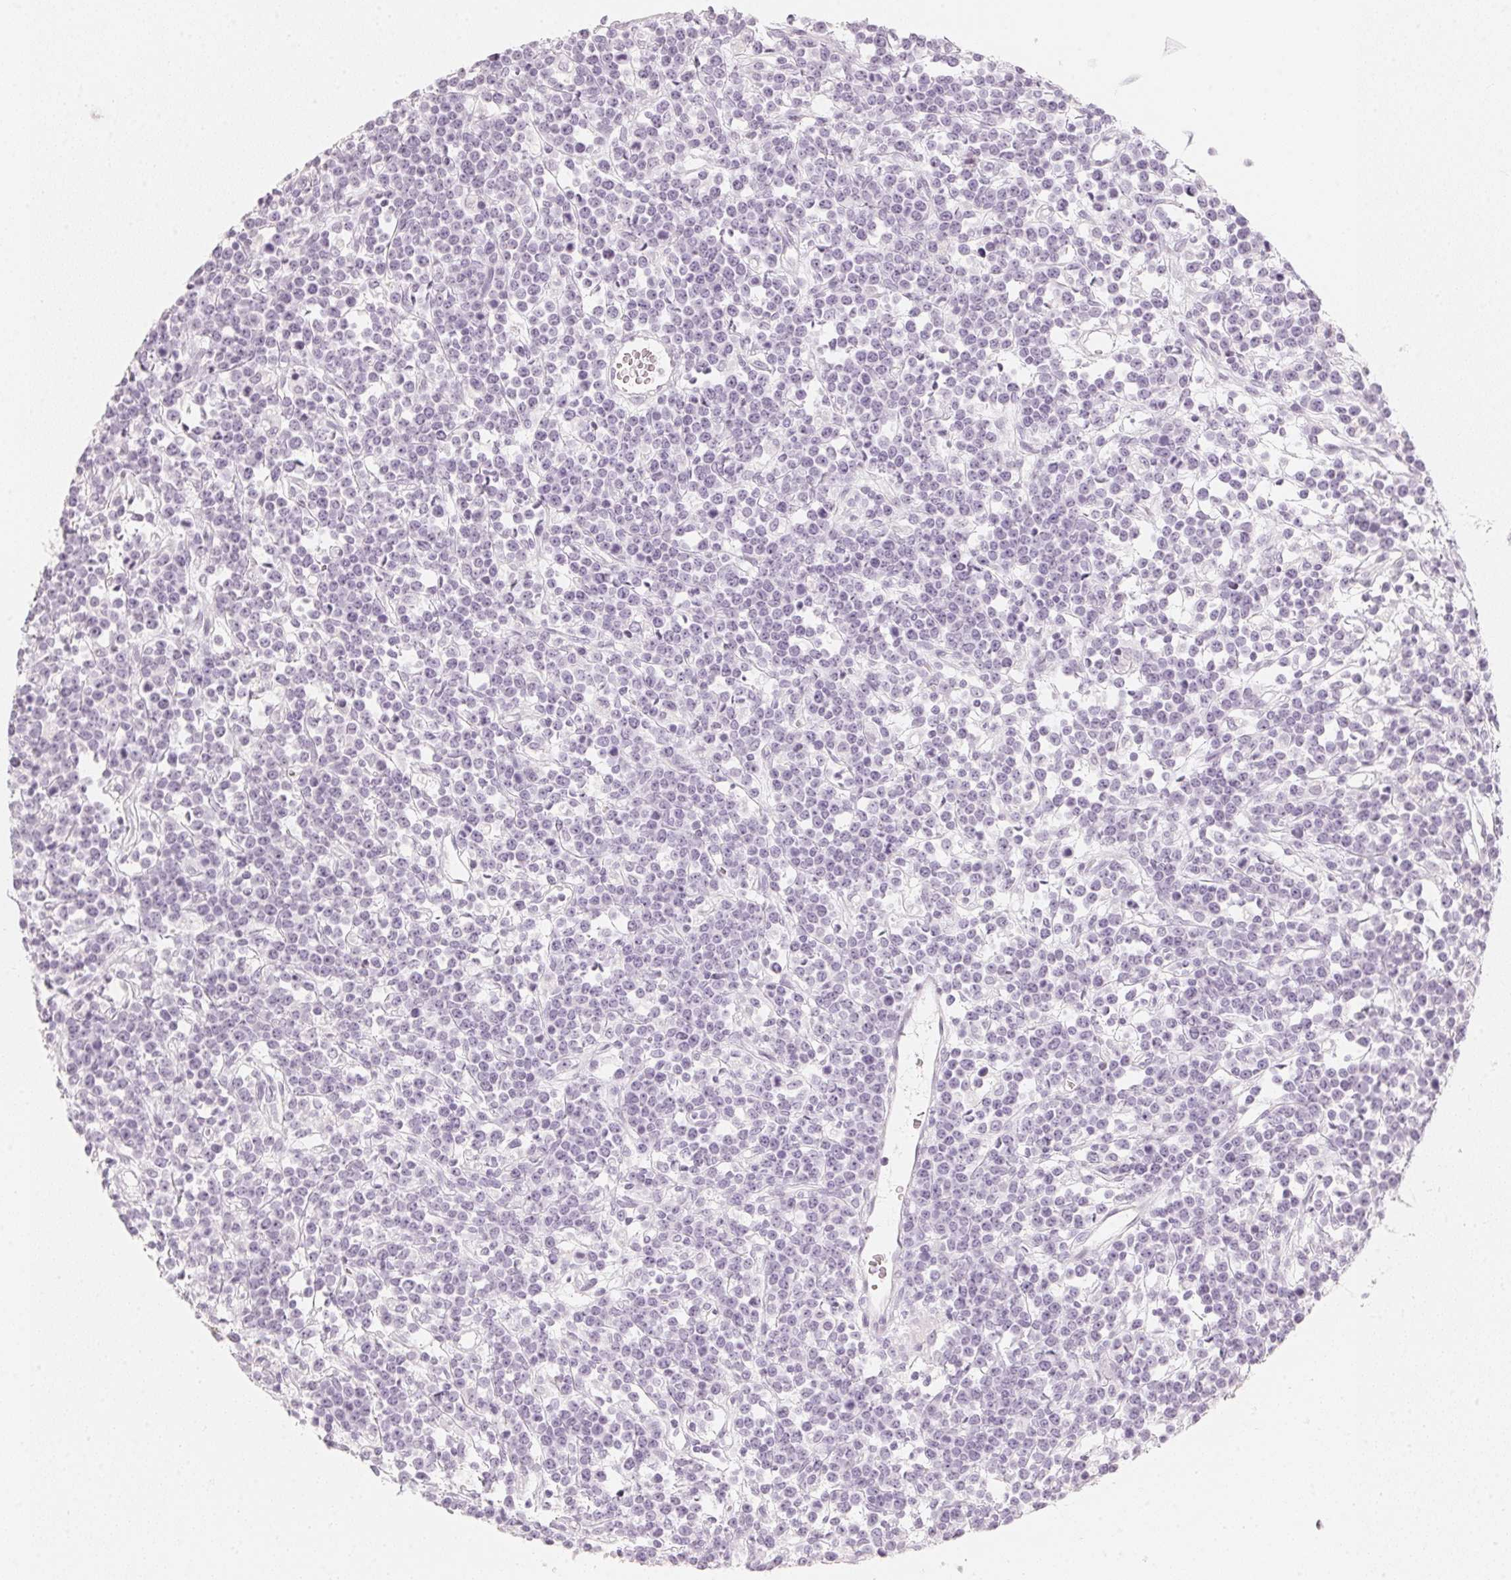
{"staining": {"intensity": "negative", "quantity": "none", "location": "none"}, "tissue": "lymphoma", "cell_type": "Tumor cells", "image_type": "cancer", "snomed": [{"axis": "morphology", "description": "Malignant lymphoma, non-Hodgkin's type, High grade"}, {"axis": "topography", "description": "Ovary"}], "caption": "Photomicrograph shows no significant protein positivity in tumor cells of high-grade malignant lymphoma, non-Hodgkin's type.", "gene": "SLC22A8", "patient": {"sex": "female", "age": 56}}